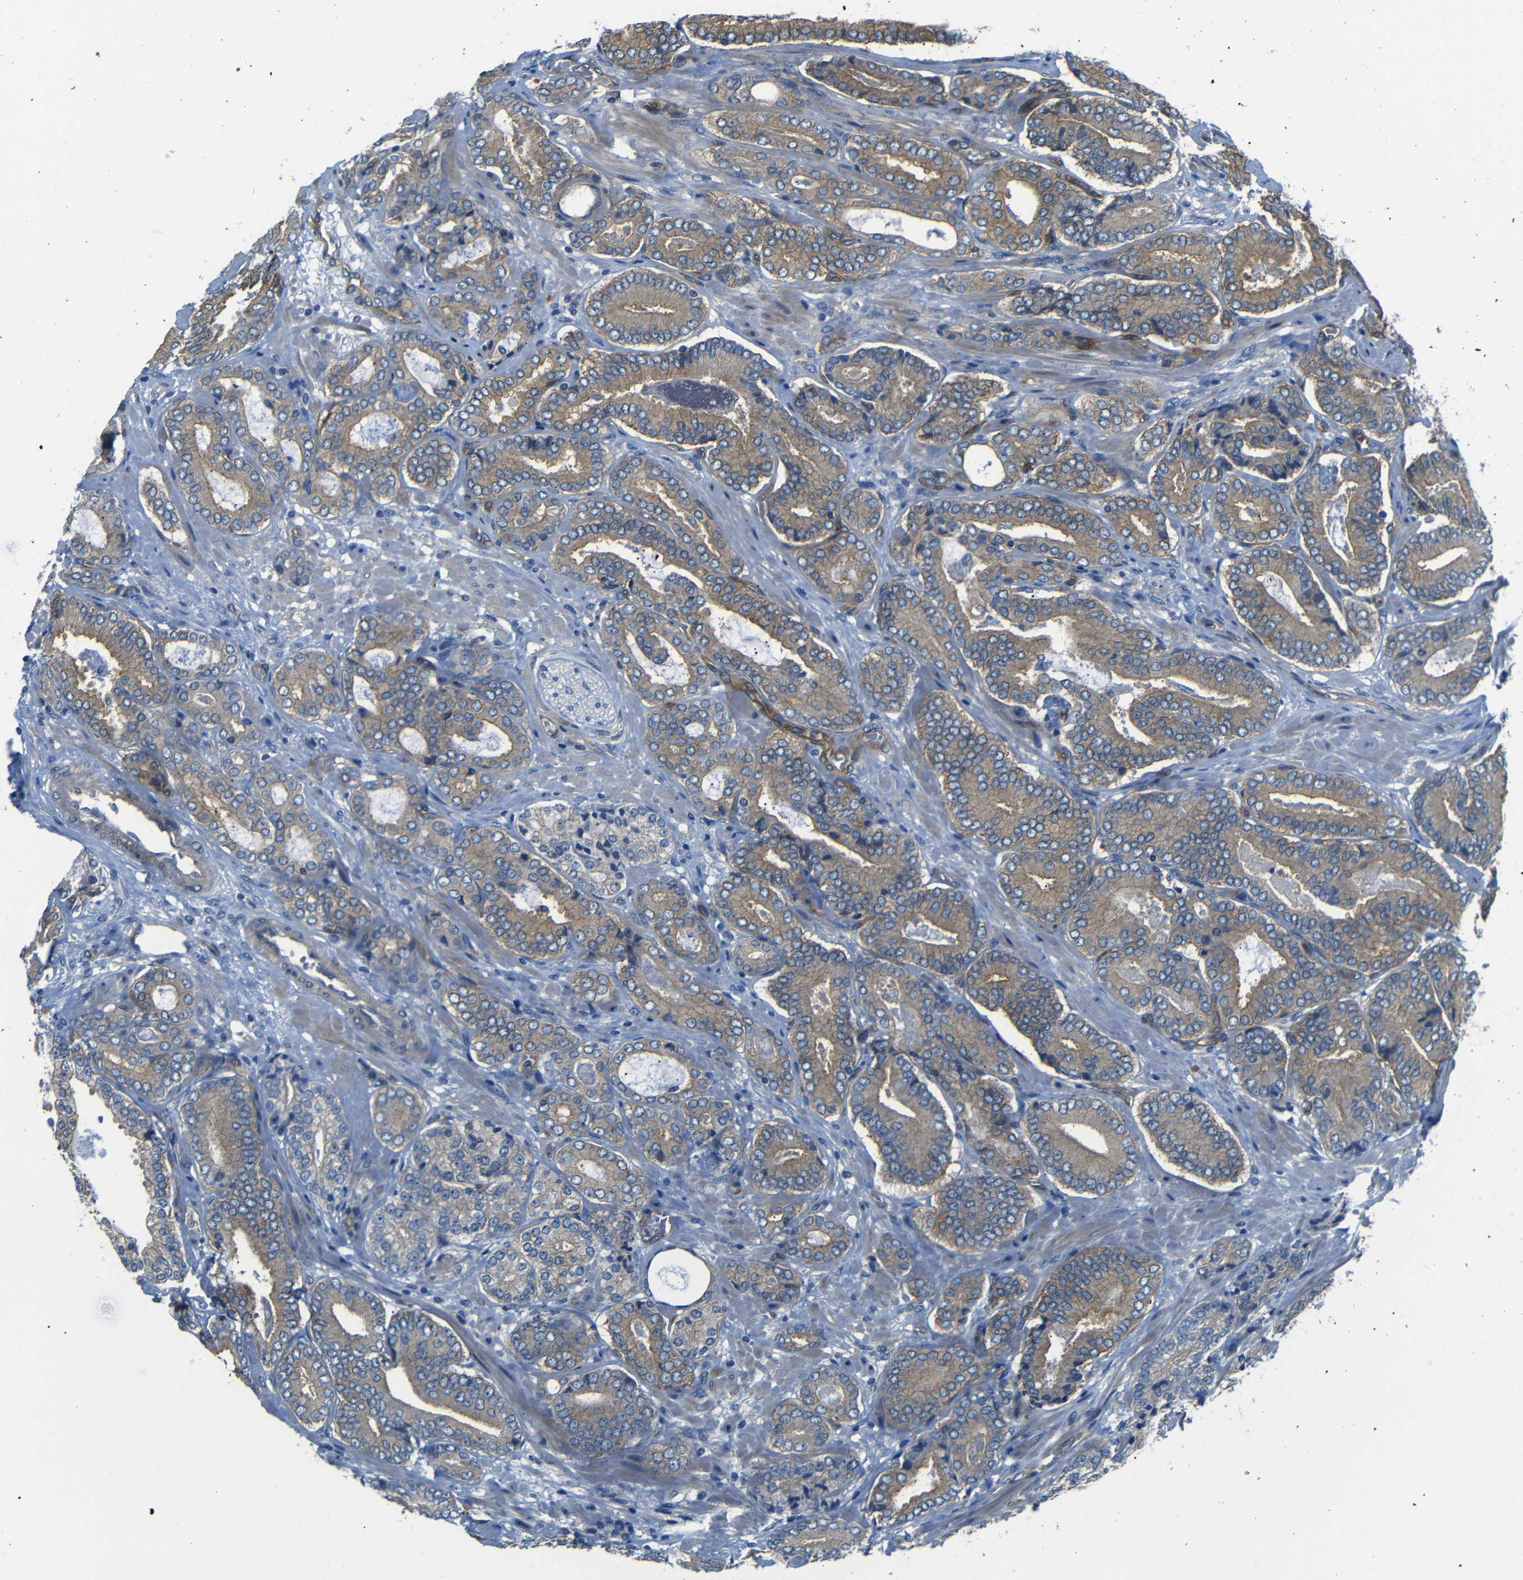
{"staining": {"intensity": "moderate", "quantity": ">75%", "location": "cytoplasmic/membranous"}, "tissue": "prostate cancer", "cell_type": "Tumor cells", "image_type": "cancer", "snomed": [{"axis": "morphology", "description": "Adenocarcinoma, High grade"}, {"axis": "topography", "description": "Prostate"}], "caption": "Adenocarcinoma (high-grade) (prostate) tissue displays moderate cytoplasmic/membranous positivity in approximately >75% of tumor cells, visualized by immunohistochemistry. (DAB IHC, brown staining for protein, blue staining for nuclei).", "gene": "MYO1B", "patient": {"sex": "male", "age": 61}}